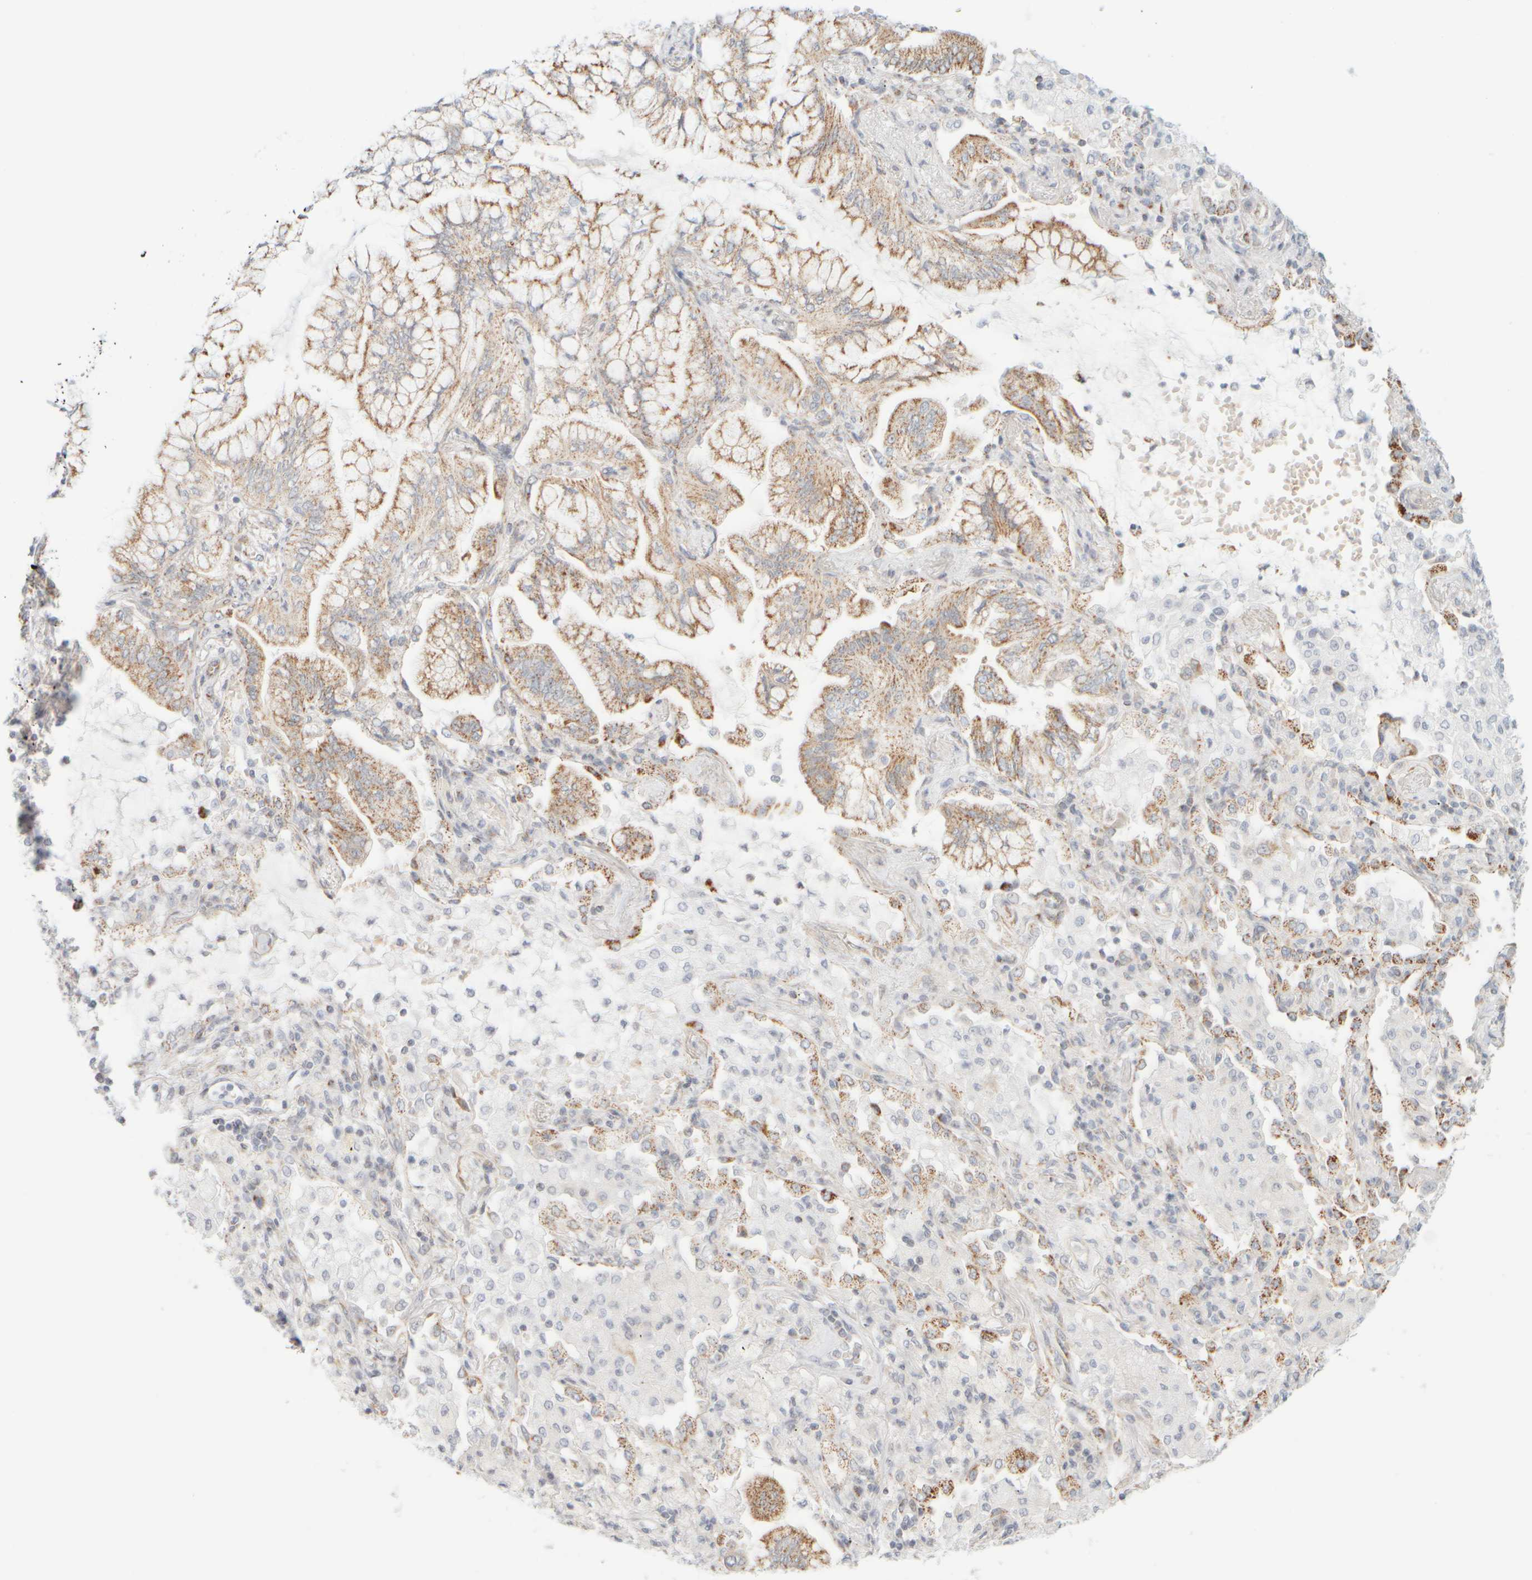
{"staining": {"intensity": "moderate", "quantity": ">75%", "location": "cytoplasmic/membranous"}, "tissue": "lung cancer", "cell_type": "Tumor cells", "image_type": "cancer", "snomed": [{"axis": "morphology", "description": "Adenocarcinoma, NOS"}, {"axis": "topography", "description": "Lung"}], "caption": "There is medium levels of moderate cytoplasmic/membranous positivity in tumor cells of lung adenocarcinoma, as demonstrated by immunohistochemical staining (brown color).", "gene": "PPM1K", "patient": {"sex": "female", "age": 70}}